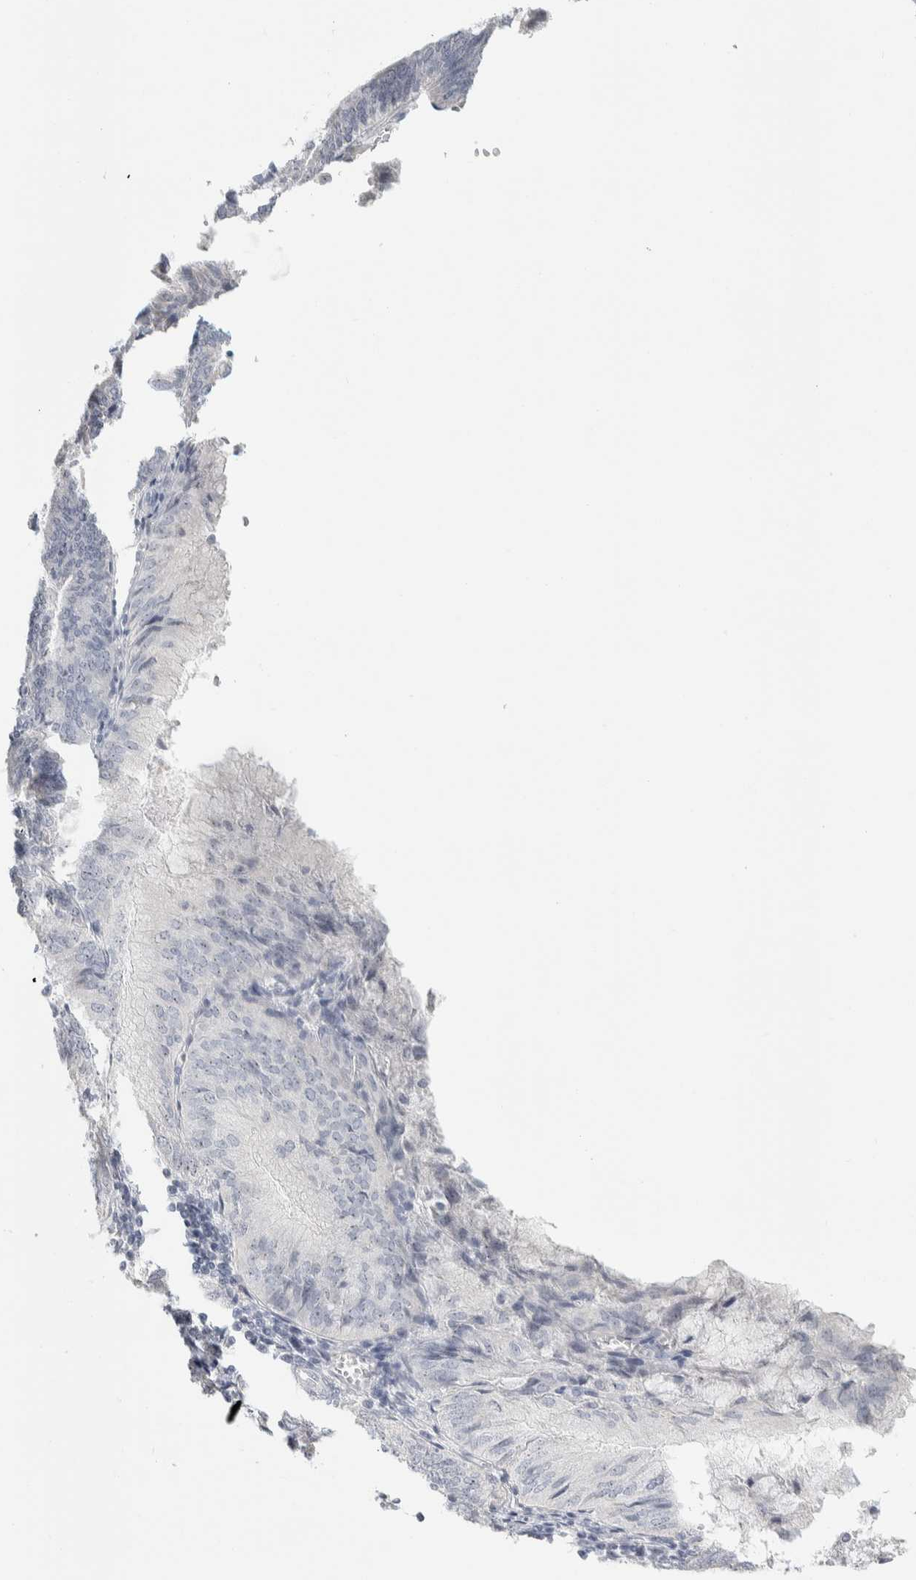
{"staining": {"intensity": "weak", "quantity": "25%-75%", "location": "nuclear"}, "tissue": "endometrial cancer", "cell_type": "Tumor cells", "image_type": "cancer", "snomed": [{"axis": "morphology", "description": "Adenocarcinoma, NOS"}, {"axis": "topography", "description": "Endometrium"}], "caption": "Immunohistochemistry (IHC) photomicrograph of neoplastic tissue: human endometrial cancer stained using immunohistochemistry (IHC) reveals low levels of weak protein expression localized specifically in the nuclear of tumor cells, appearing as a nuclear brown color.", "gene": "DCXR", "patient": {"sex": "female", "age": 81}}